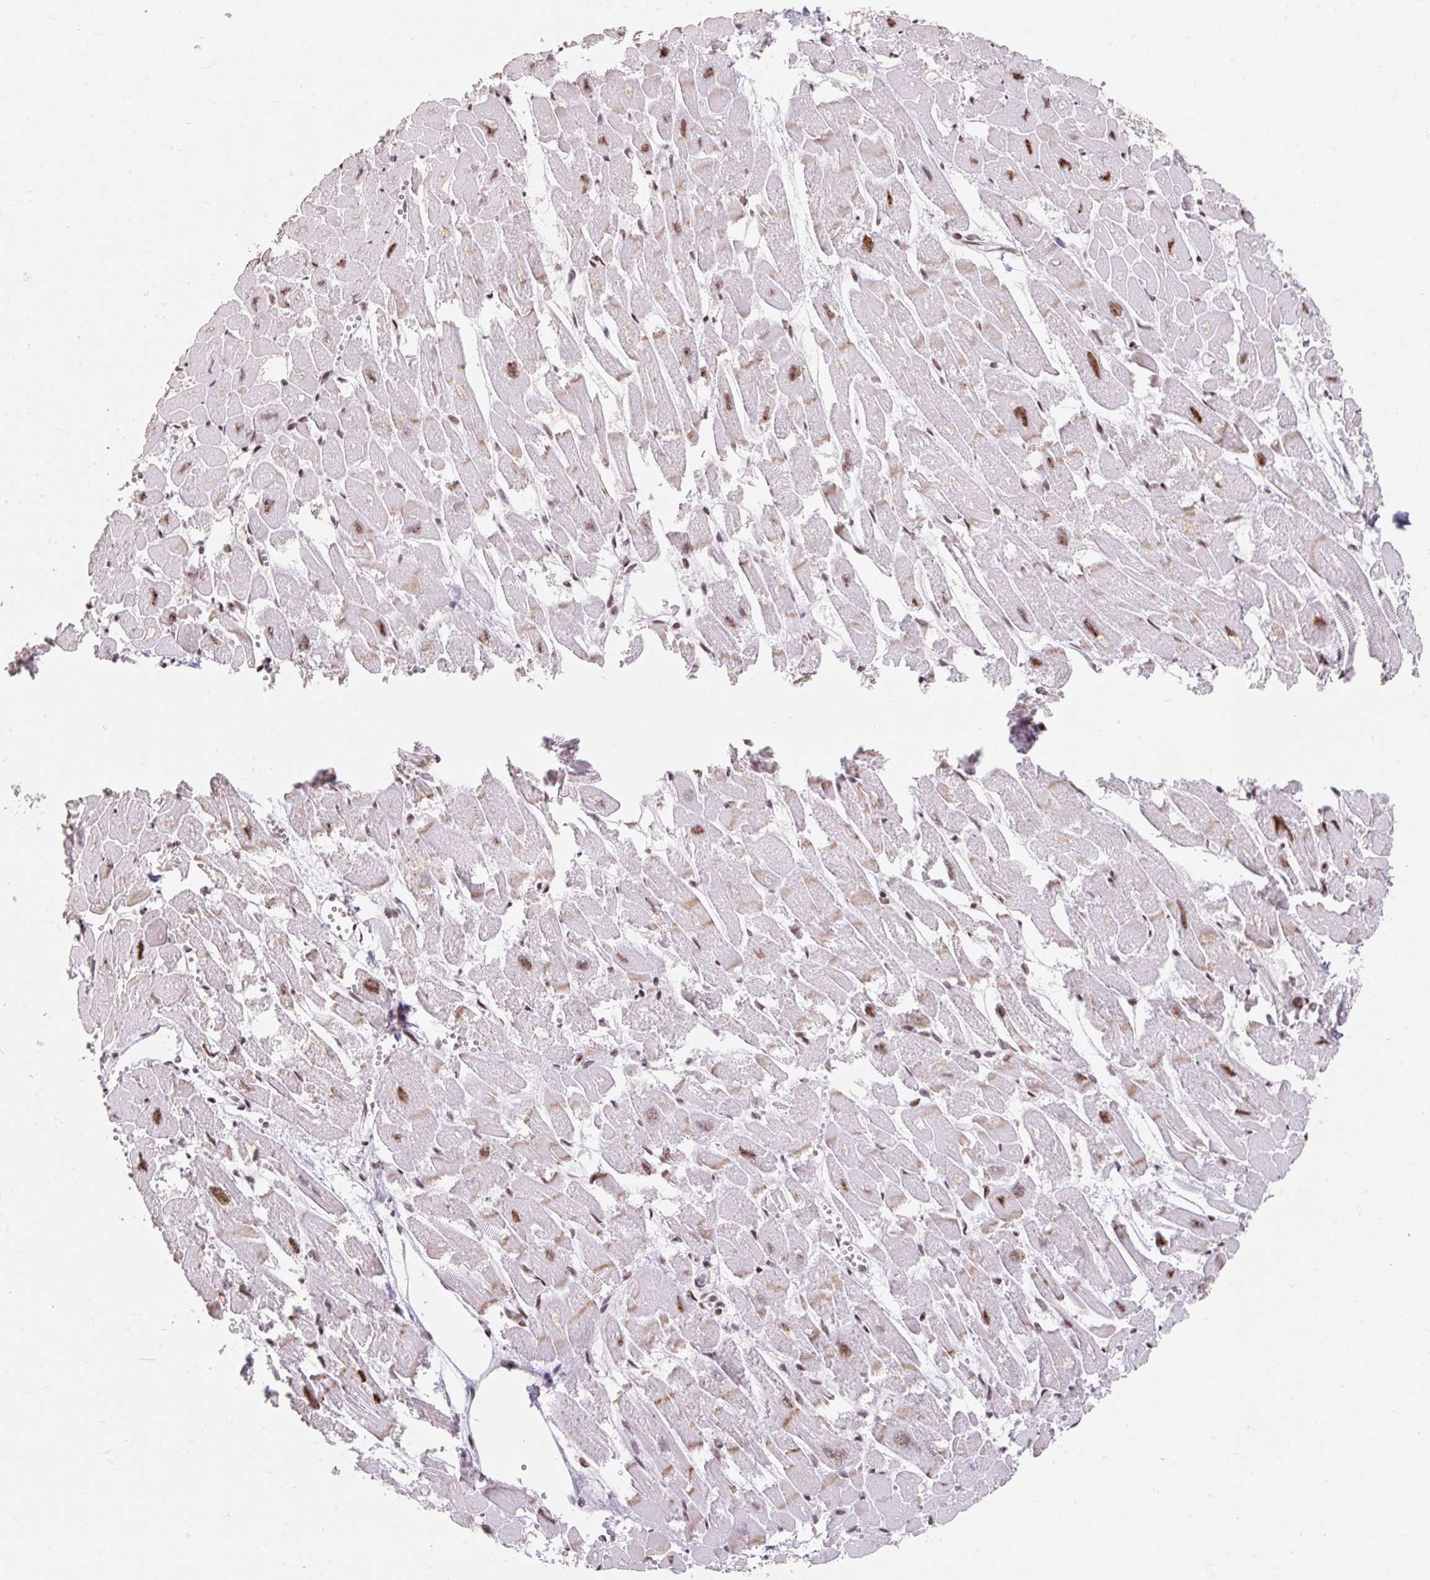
{"staining": {"intensity": "strong", "quantity": ">75%", "location": "cytoplasmic/membranous,nuclear"}, "tissue": "heart muscle", "cell_type": "Cardiomyocytes", "image_type": "normal", "snomed": [{"axis": "morphology", "description": "Normal tissue, NOS"}, {"axis": "topography", "description": "Heart"}], "caption": "An image of human heart muscle stained for a protein exhibits strong cytoplasmic/membranous,nuclear brown staining in cardiomyocytes. (DAB = brown stain, brightfield microscopy at high magnification).", "gene": "SRSF10", "patient": {"sex": "male", "age": 54}}